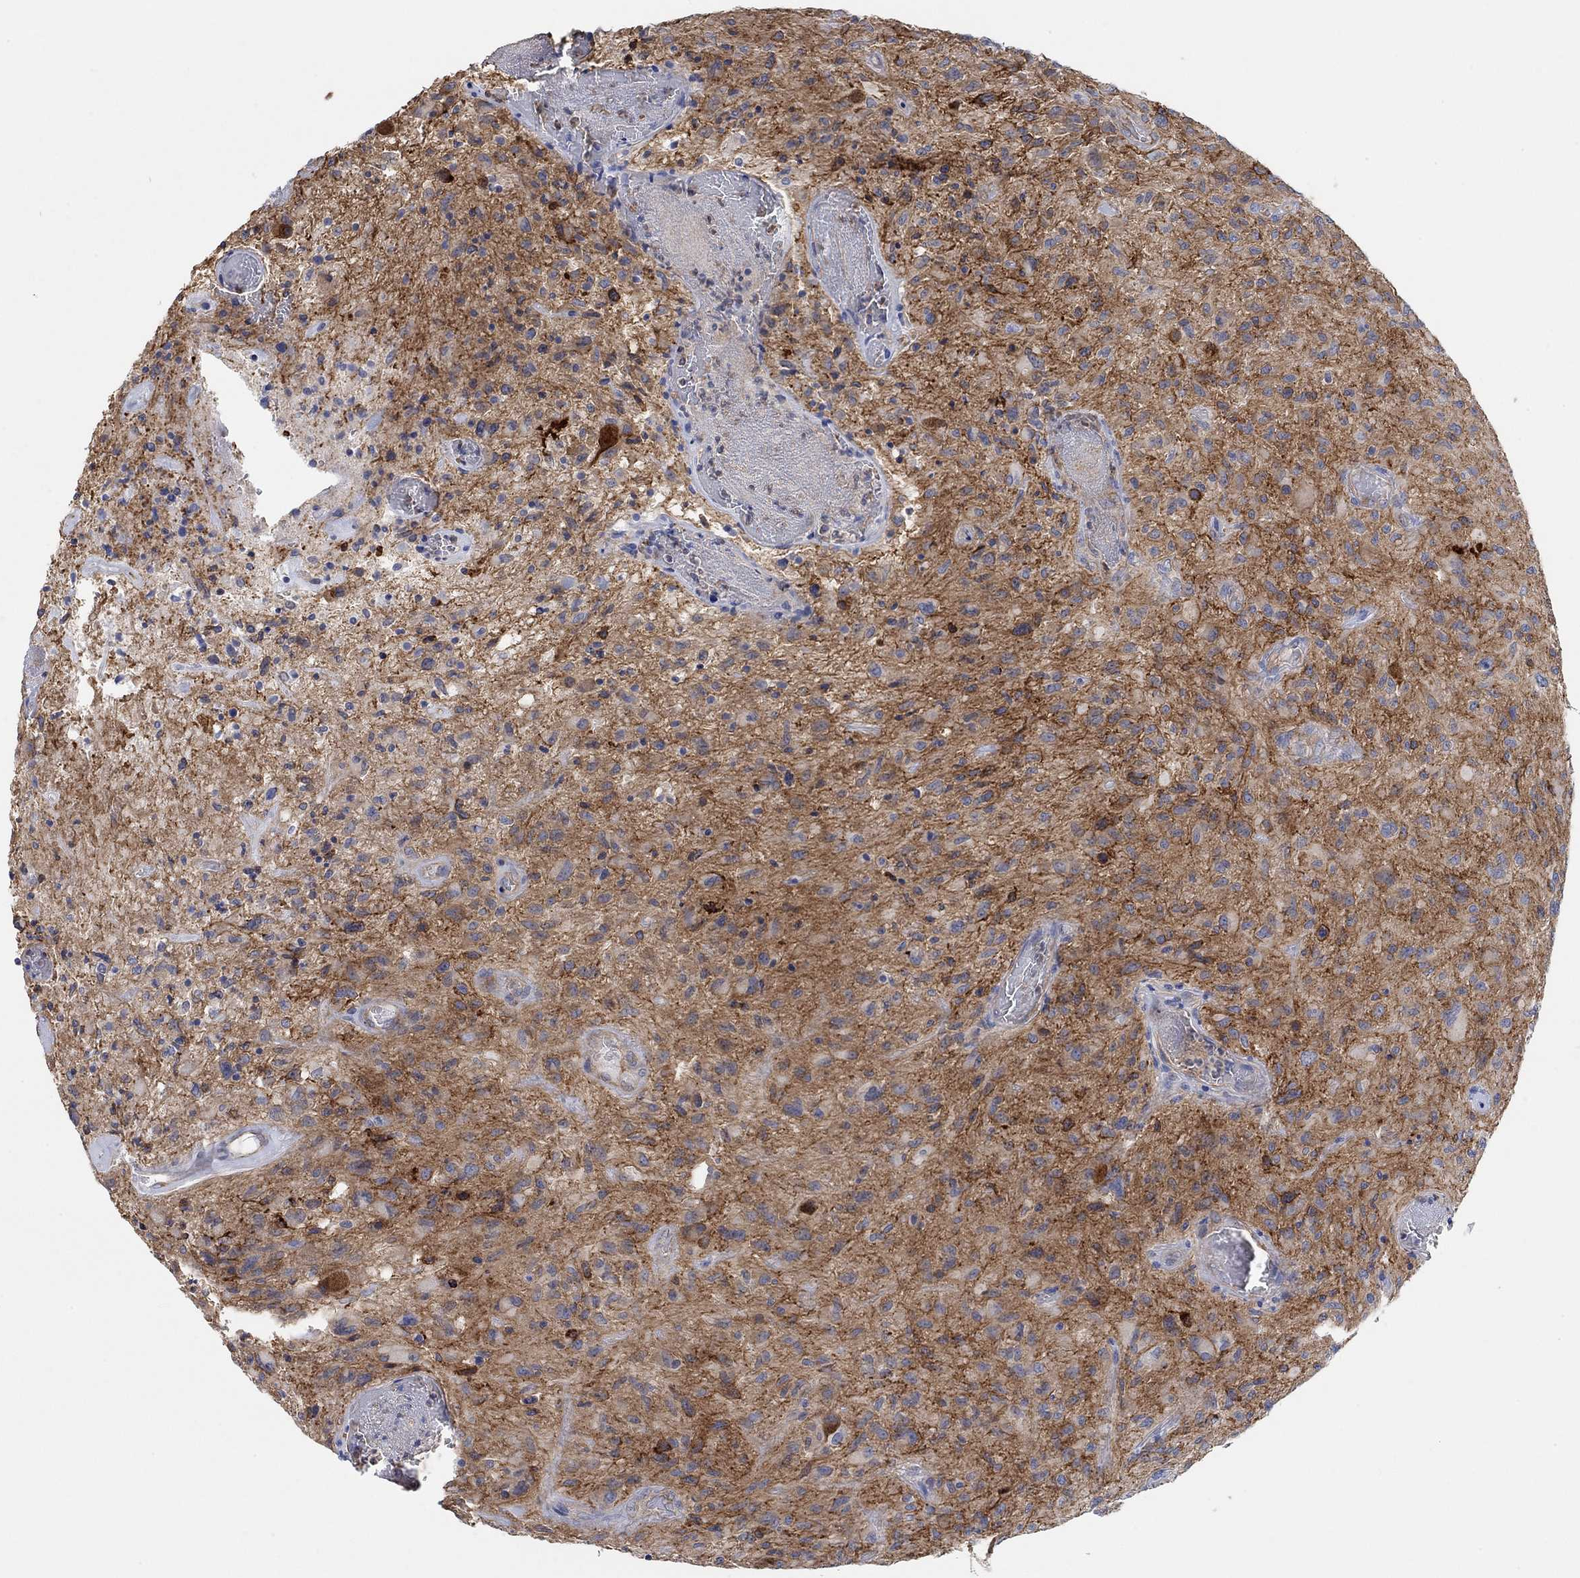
{"staining": {"intensity": "moderate", "quantity": "<25%", "location": "cytoplasmic/membranous"}, "tissue": "glioma", "cell_type": "Tumor cells", "image_type": "cancer", "snomed": [{"axis": "morphology", "description": "Glioma, malignant, NOS"}, {"axis": "morphology", "description": "Glioma, malignant, High grade"}, {"axis": "topography", "description": "Brain"}], "caption": "A high-resolution micrograph shows IHC staining of glioma, which demonstrates moderate cytoplasmic/membranous expression in approximately <25% of tumor cells.", "gene": "SYT16", "patient": {"sex": "female", "age": 71}}